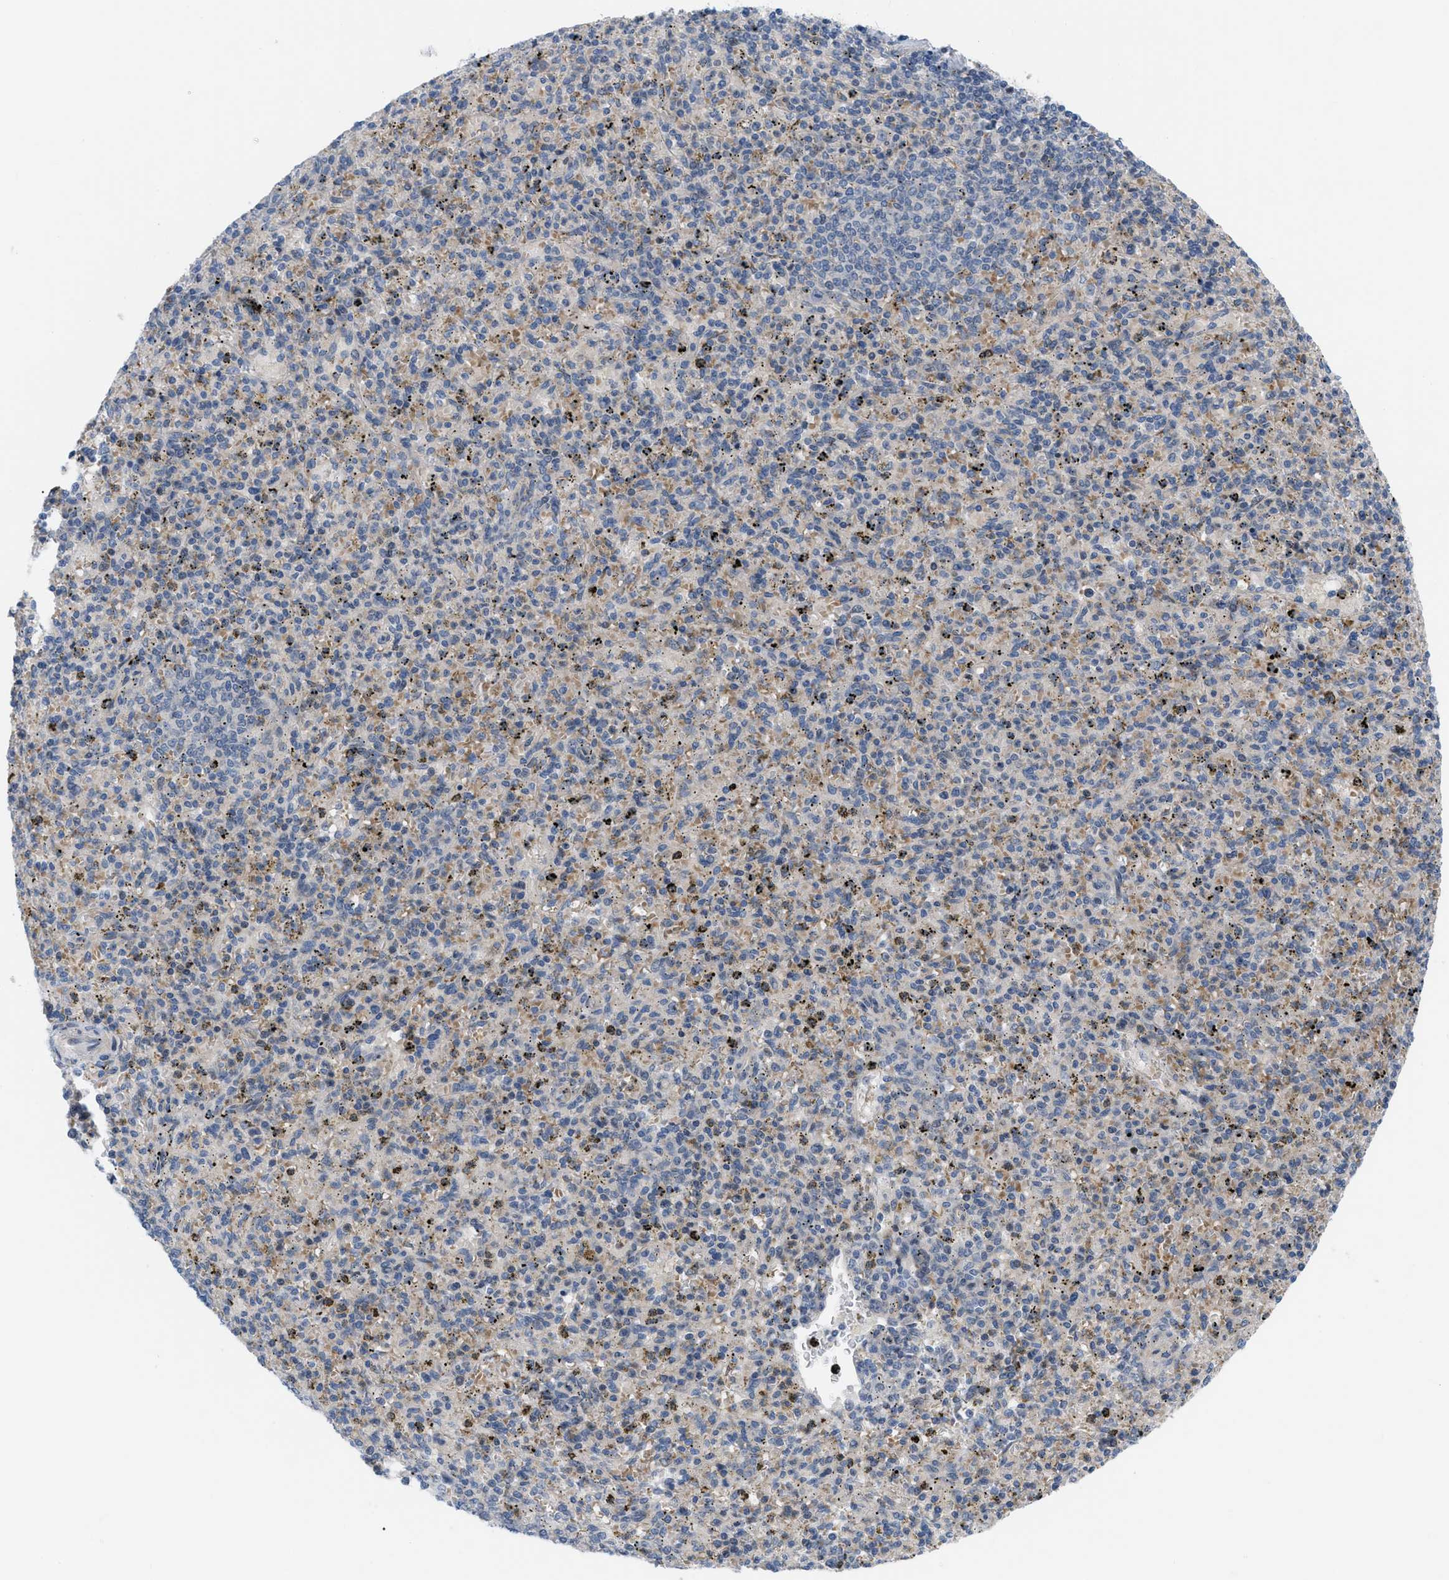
{"staining": {"intensity": "negative", "quantity": "none", "location": "none"}, "tissue": "spleen", "cell_type": "Cells in red pulp", "image_type": "normal", "snomed": [{"axis": "morphology", "description": "Normal tissue, NOS"}, {"axis": "topography", "description": "Spleen"}], "caption": "Spleen stained for a protein using immunohistochemistry (IHC) demonstrates no expression cells in red pulp.", "gene": "NDEL1", "patient": {"sex": "male", "age": 72}}